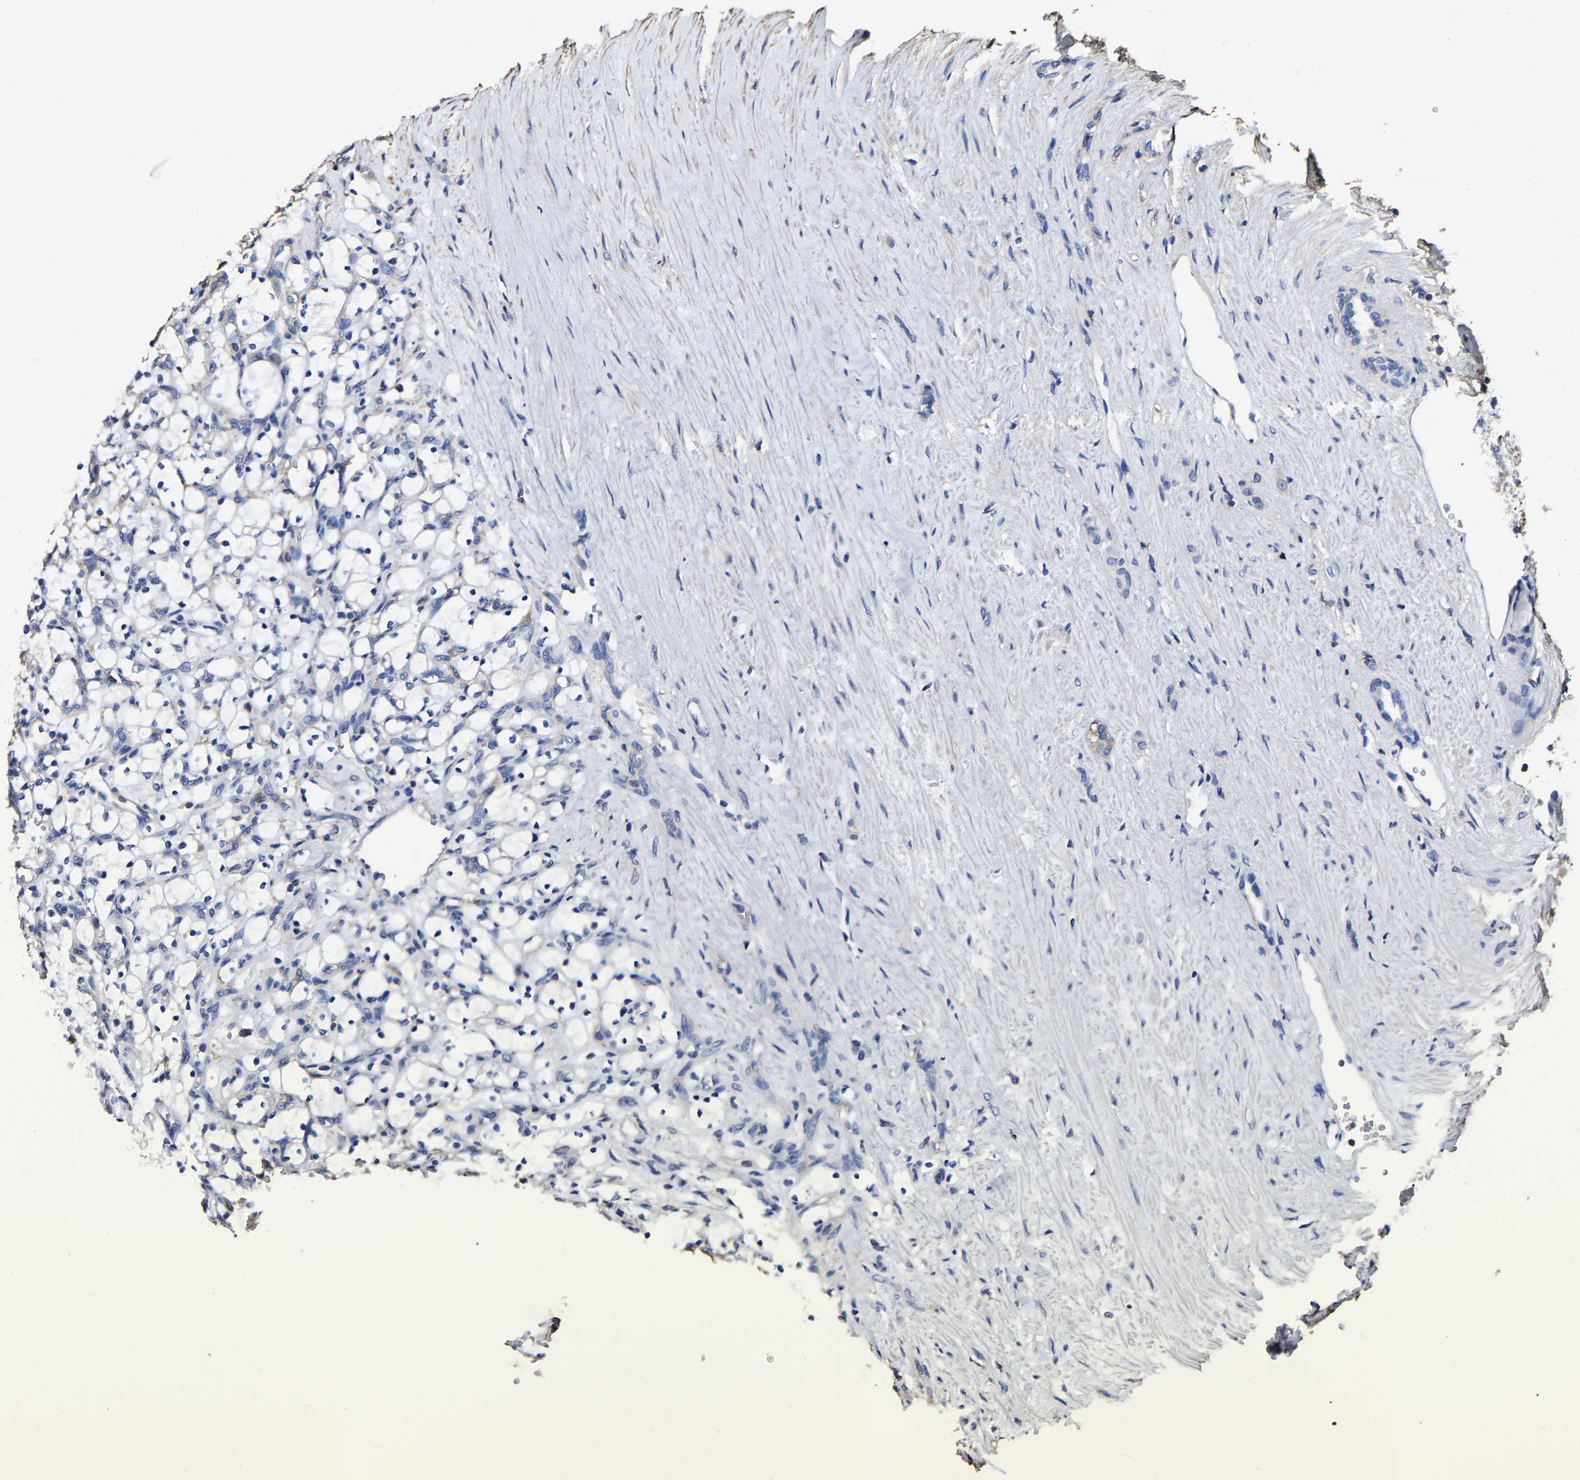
{"staining": {"intensity": "negative", "quantity": "none", "location": "none"}, "tissue": "renal cancer", "cell_type": "Tumor cells", "image_type": "cancer", "snomed": [{"axis": "morphology", "description": "Adenocarcinoma, NOS"}, {"axis": "topography", "description": "Kidney"}], "caption": "Renal adenocarcinoma was stained to show a protein in brown. There is no significant expression in tumor cells.", "gene": "ARMT1", "patient": {"sex": "female", "age": 69}}